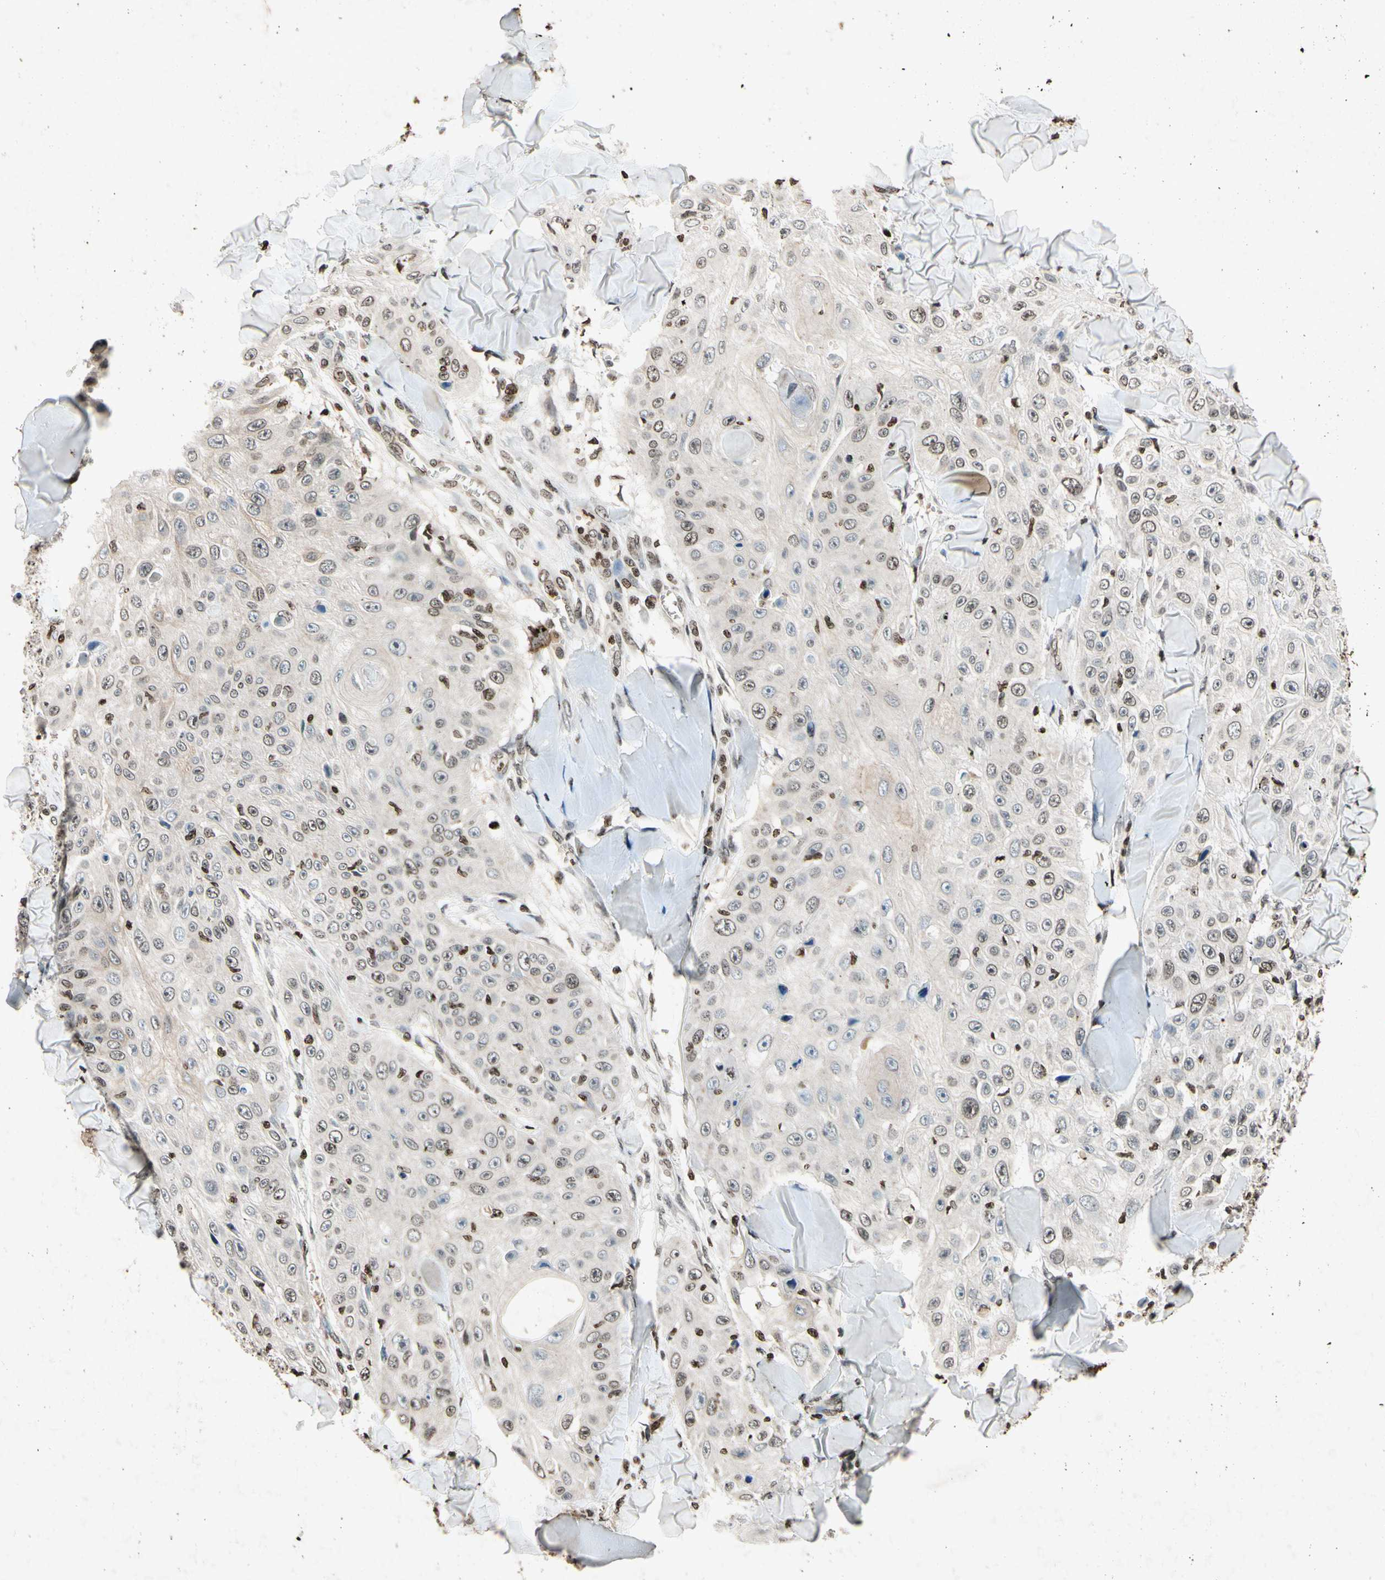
{"staining": {"intensity": "weak", "quantity": "<25%", "location": "nuclear"}, "tissue": "skin cancer", "cell_type": "Tumor cells", "image_type": "cancer", "snomed": [{"axis": "morphology", "description": "Squamous cell carcinoma, NOS"}, {"axis": "topography", "description": "Skin"}], "caption": "Tumor cells are negative for brown protein staining in squamous cell carcinoma (skin).", "gene": "HOXB3", "patient": {"sex": "male", "age": 86}}